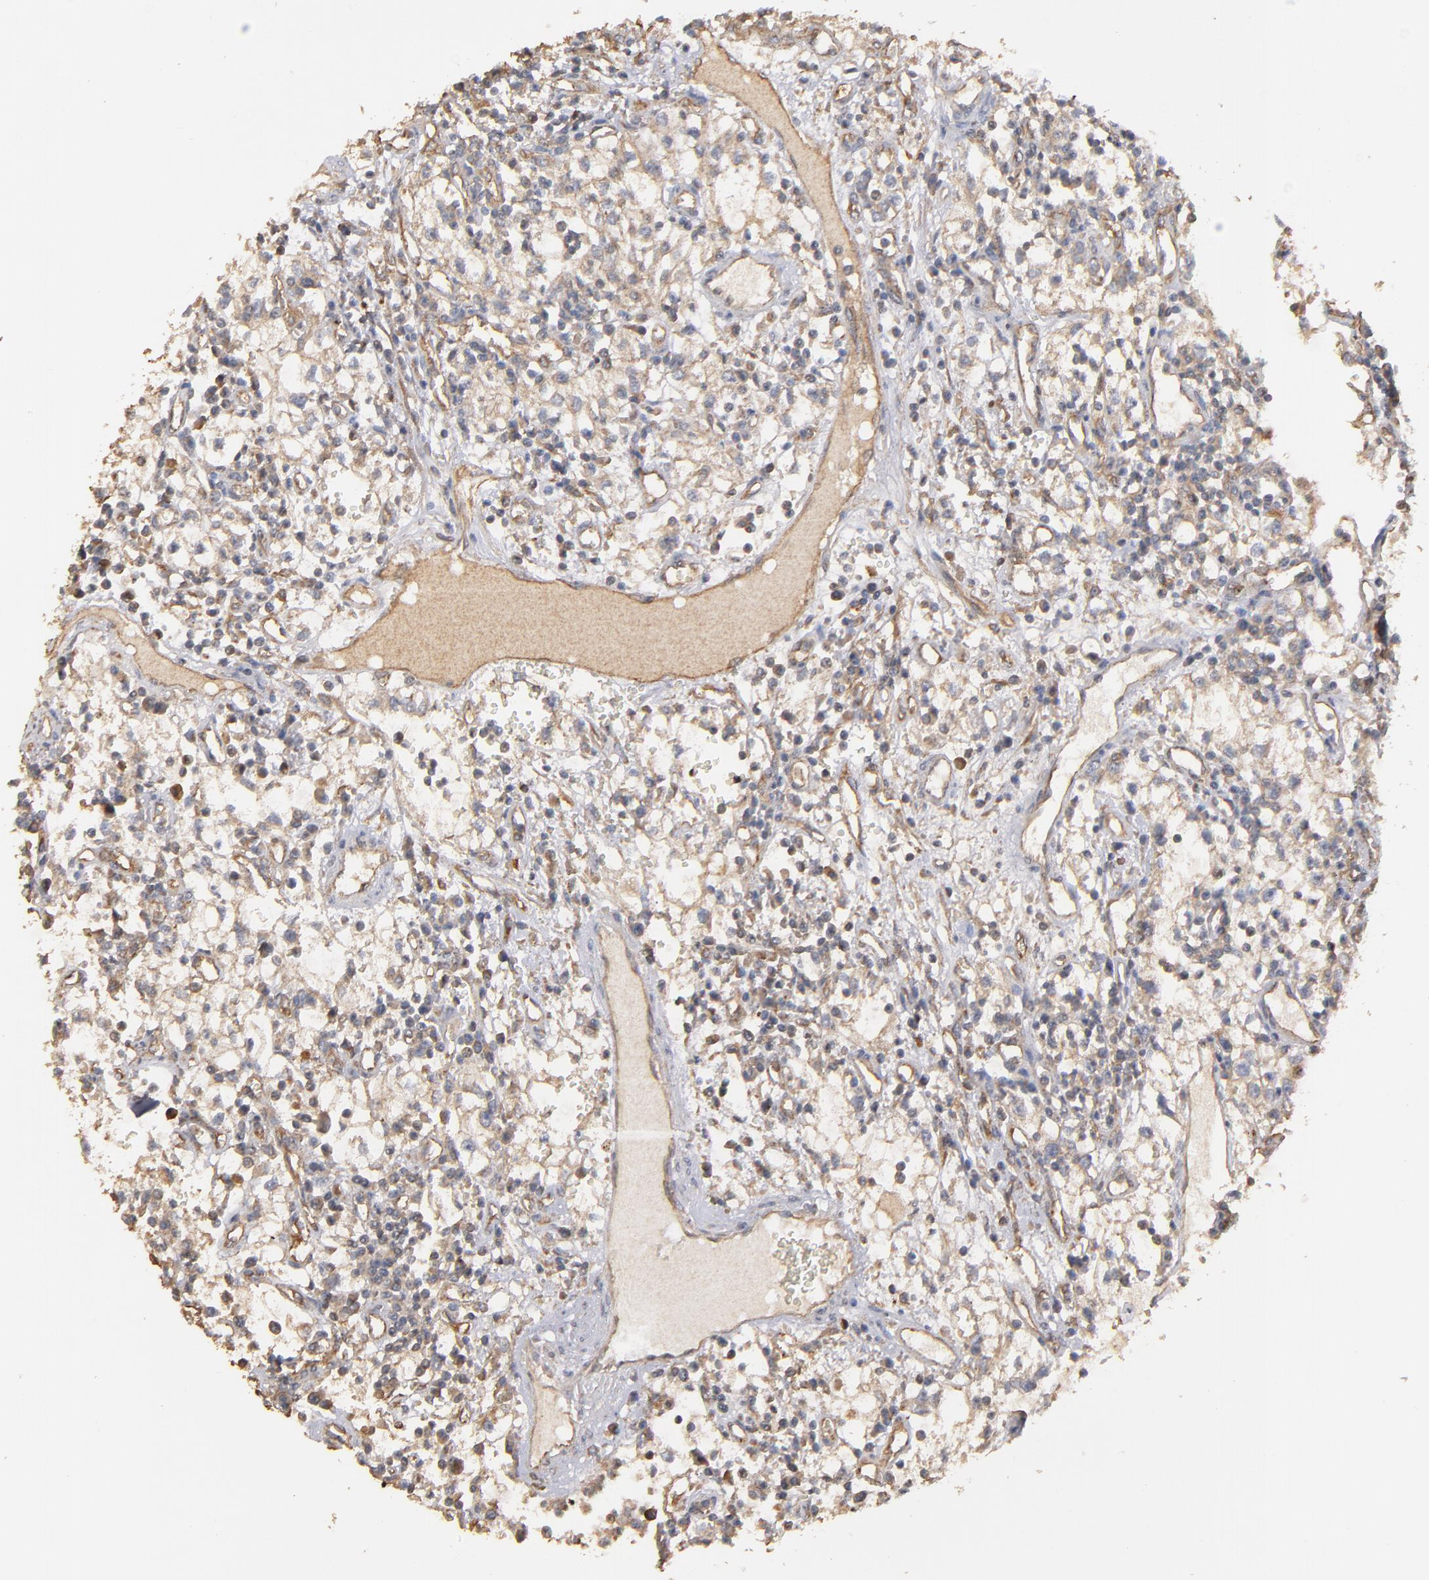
{"staining": {"intensity": "weak", "quantity": ">75%", "location": "cytoplasmic/membranous"}, "tissue": "renal cancer", "cell_type": "Tumor cells", "image_type": "cancer", "snomed": [{"axis": "morphology", "description": "Adenocarcinoma, NOS"}, {"axis": "topography", "description": "Kidney"}], "caption": "Immunohistochemical staining of human renal cancer shows low levels of weak cytoplasmic/membranous staining in about >75% of tumor cells.", "gene": "DMD", "patient": {"sex": "male", "age": 82}}